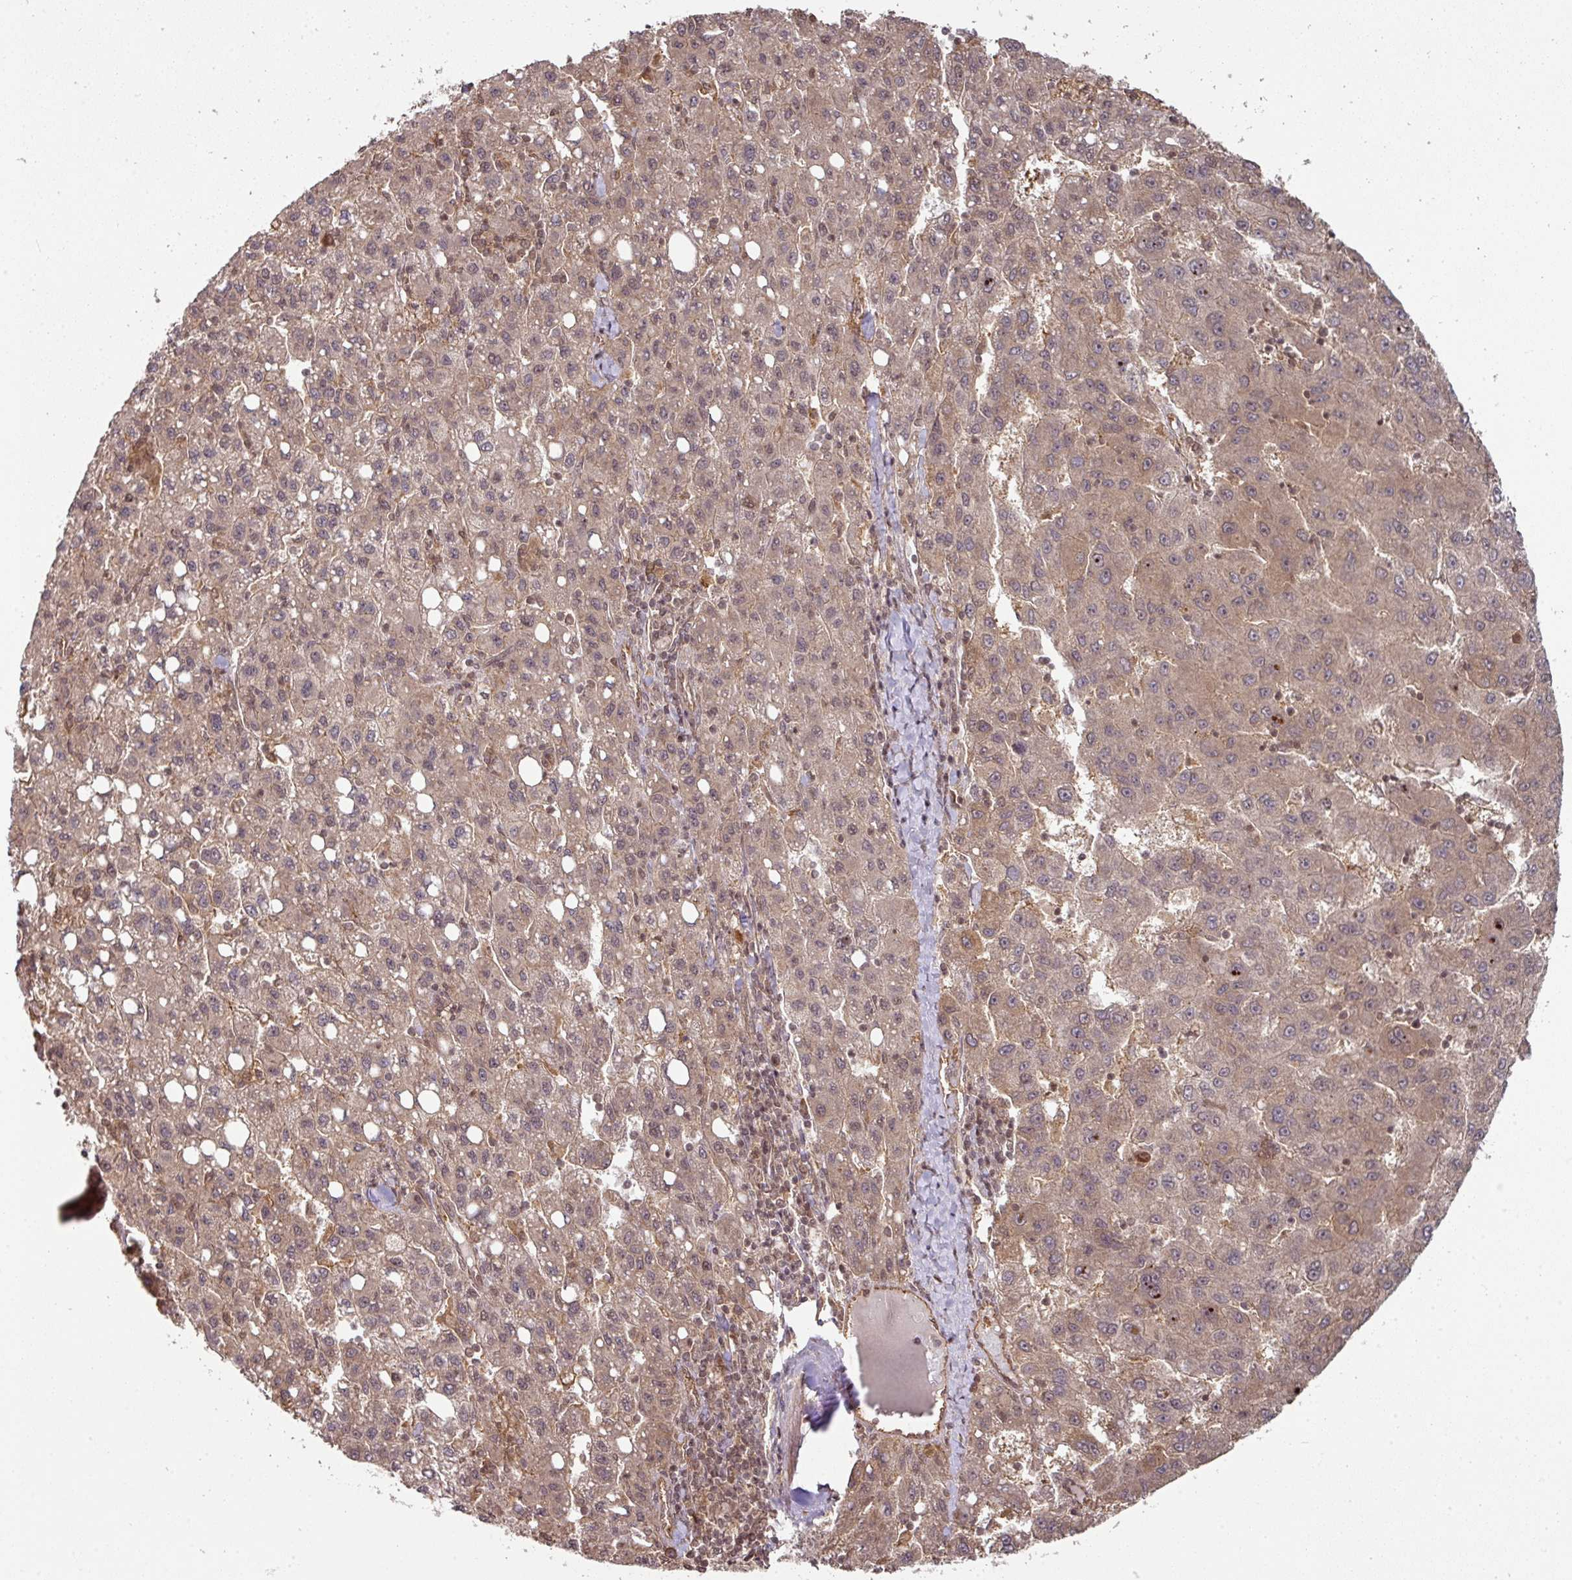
{"staining": {"intensity": "weak", "quantity": ">75%", "location": "cytoplasmic/membranous,nuclear"}, "tissue": "liver cancer", "cell_type": "Tumor cells", "image_type": "cancer", "snomed": [{"axis": "morphology", "description": "Carcinoma, Hepatocellular, NOS"}, {"axis": "topography", "description": "Liver"}], "caption": "Brown immunohistochemical staining in human hepatocellular carcinoma (liver) reveals weak cytoplasmic/membranous and nuclear positivity in about >75% of tumor cells. The protein of interest is stained brown, and the nuclei are stained in blue (DAB (3,3'-diaminobenzidine) IHC with brightfield microscopy, high magnification).", "gene": "ANKRD18A", "patient": {"sex": "female", "age": 82}}